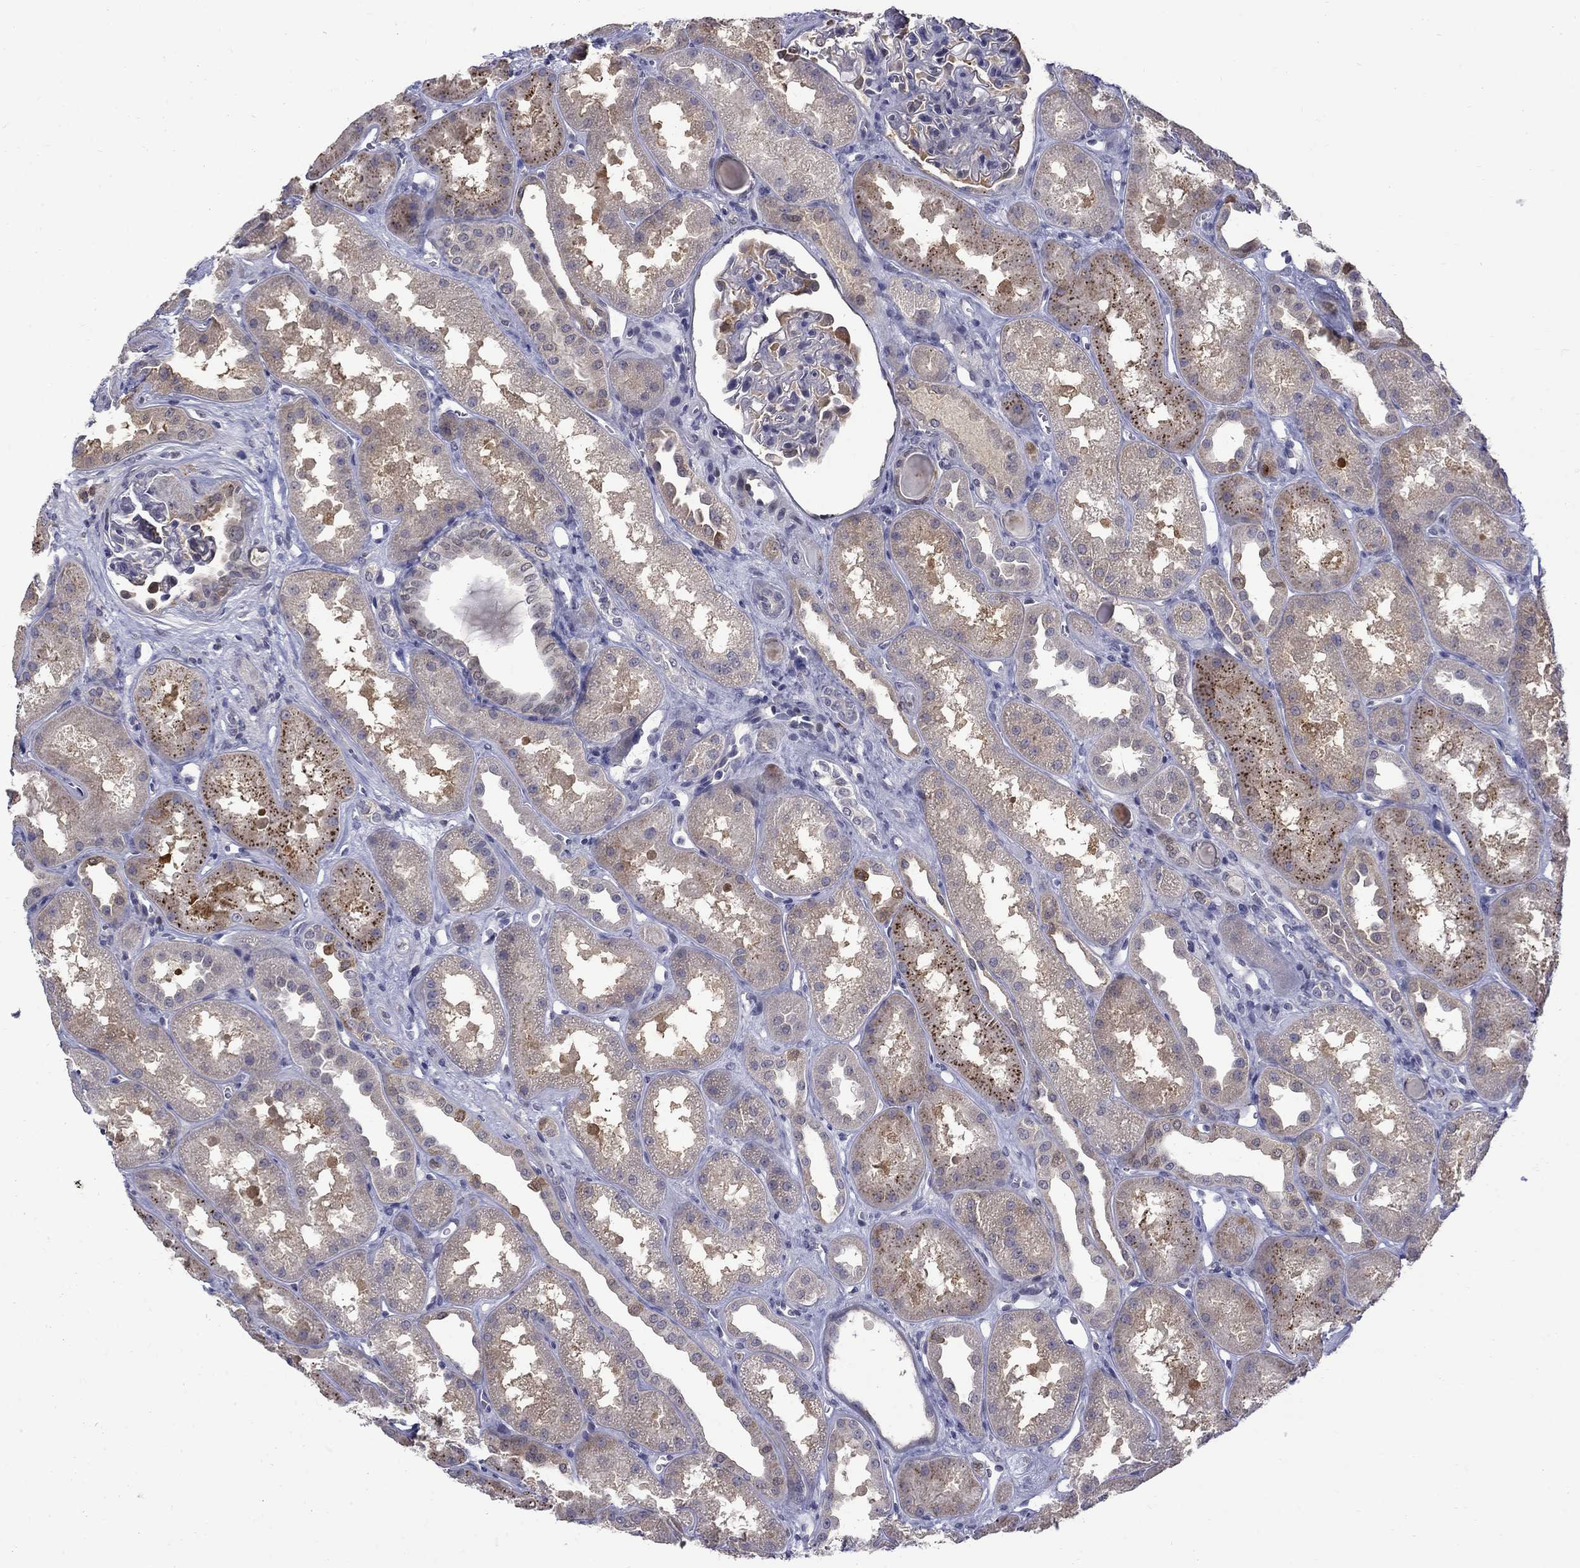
{"staining": {"intensity": "moderate", "quantity": "<25%", "location": "cytoplasmic/membranous"}, "tissue": "kidney", "cell_type": "Cells in glomeruli", "image_type": "normal", "snomed": [{"axis": "morphology", "description": "Normal tissue, NOS"}, {"axis": "topography", "description": "Kidney"}], "caption": "DAB immunohistochemical staining of normal human kidney demonstrates moderate cytoplasmic/membranous protein expression in about <25% of cells in glomeruli.", "gene": "PCBP2", "patient": {"sex": "male", "age": 61}}